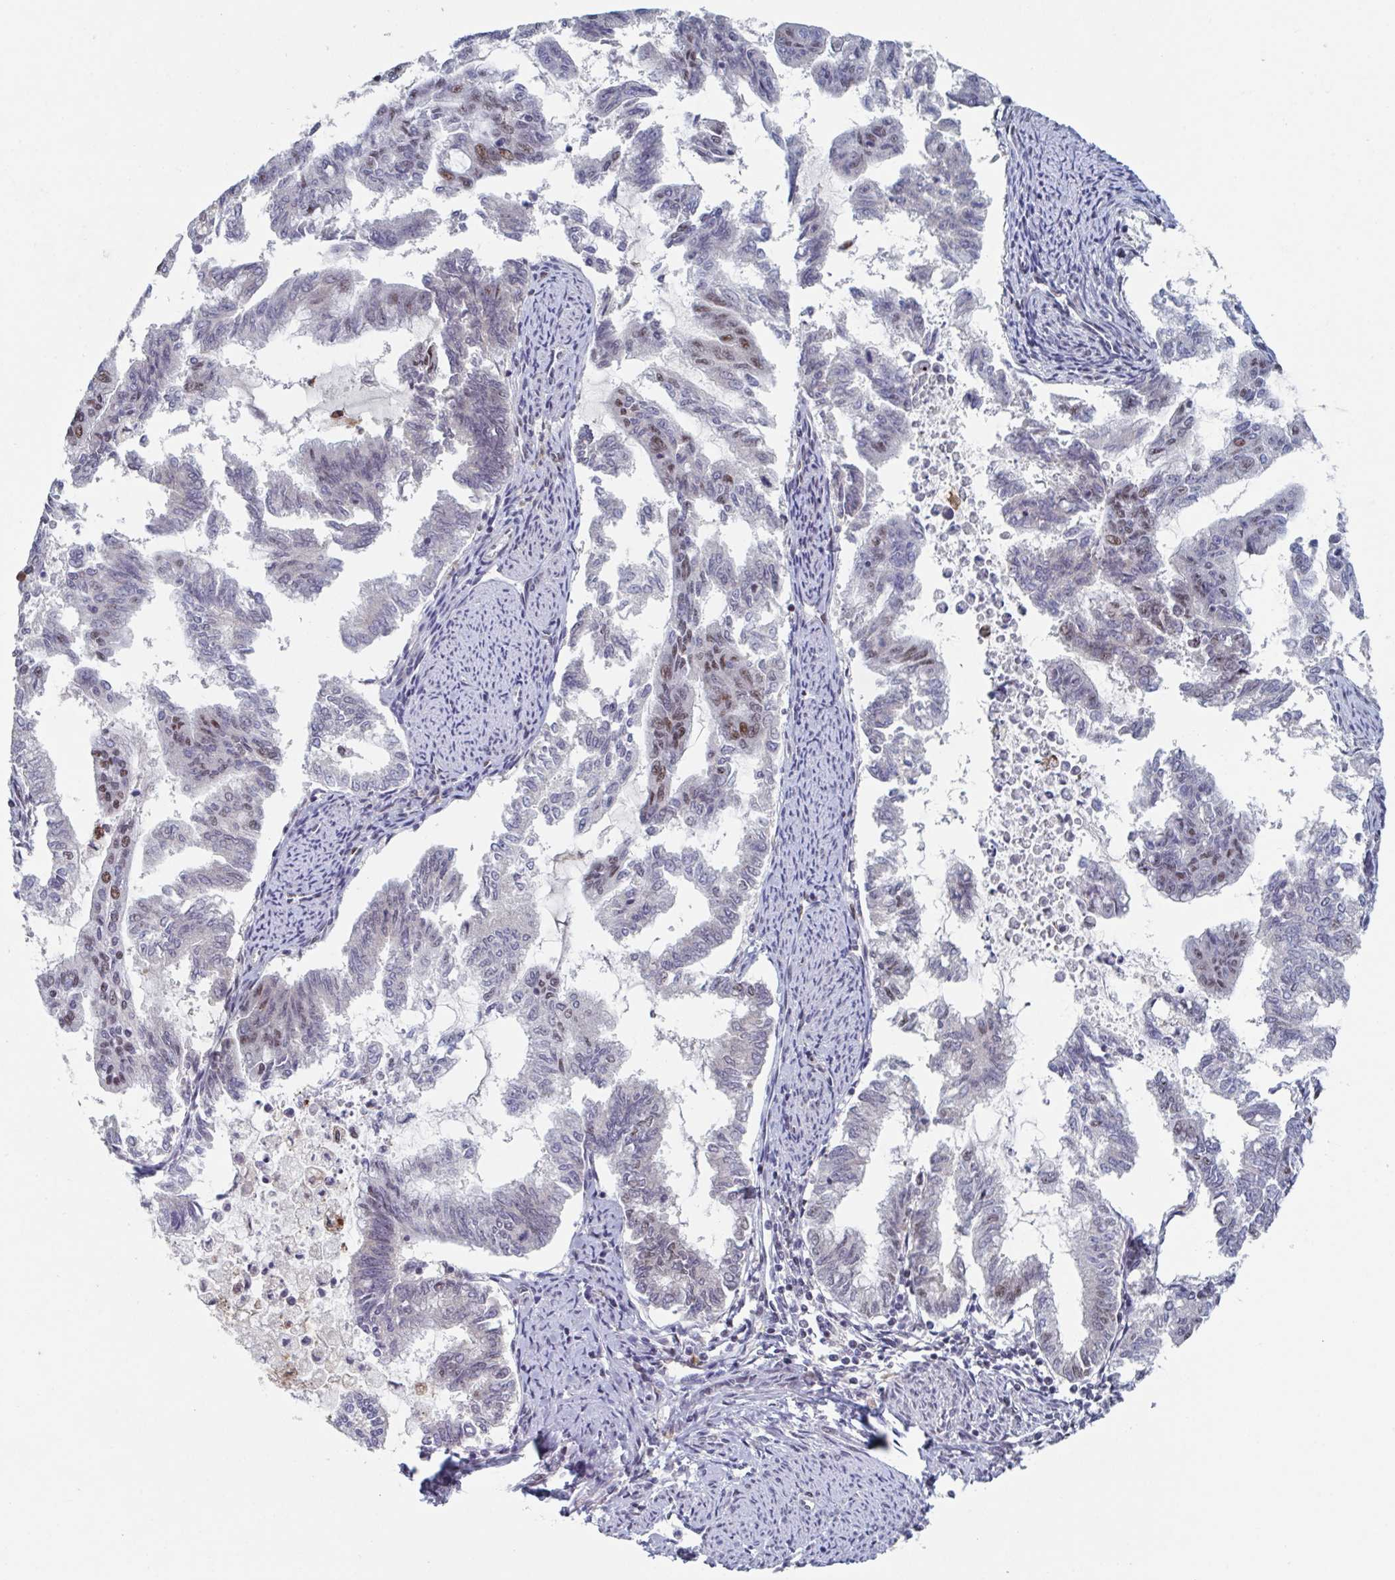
{"staining": {"intensity": "moderate", "quantity": "<25%", "location": "nuclear"}, "tissue": "endometrial cancer", "cell_type": "Tumor cells", "image_type": "cancer", "snomed": [{"axis": "morphology", "description": "Adenocarcinoma, NOS"}, {"axis": "topography", "description": "Endometrium"}], "caption": "This micrograph reveals immunohistochemistry staining of endometrial adenocarcinoma, with low moderate nuclear expression in approximately <25% of tumor cells.", "gene": "RNF212", "patient": {"sex": "female", "age": 79}}